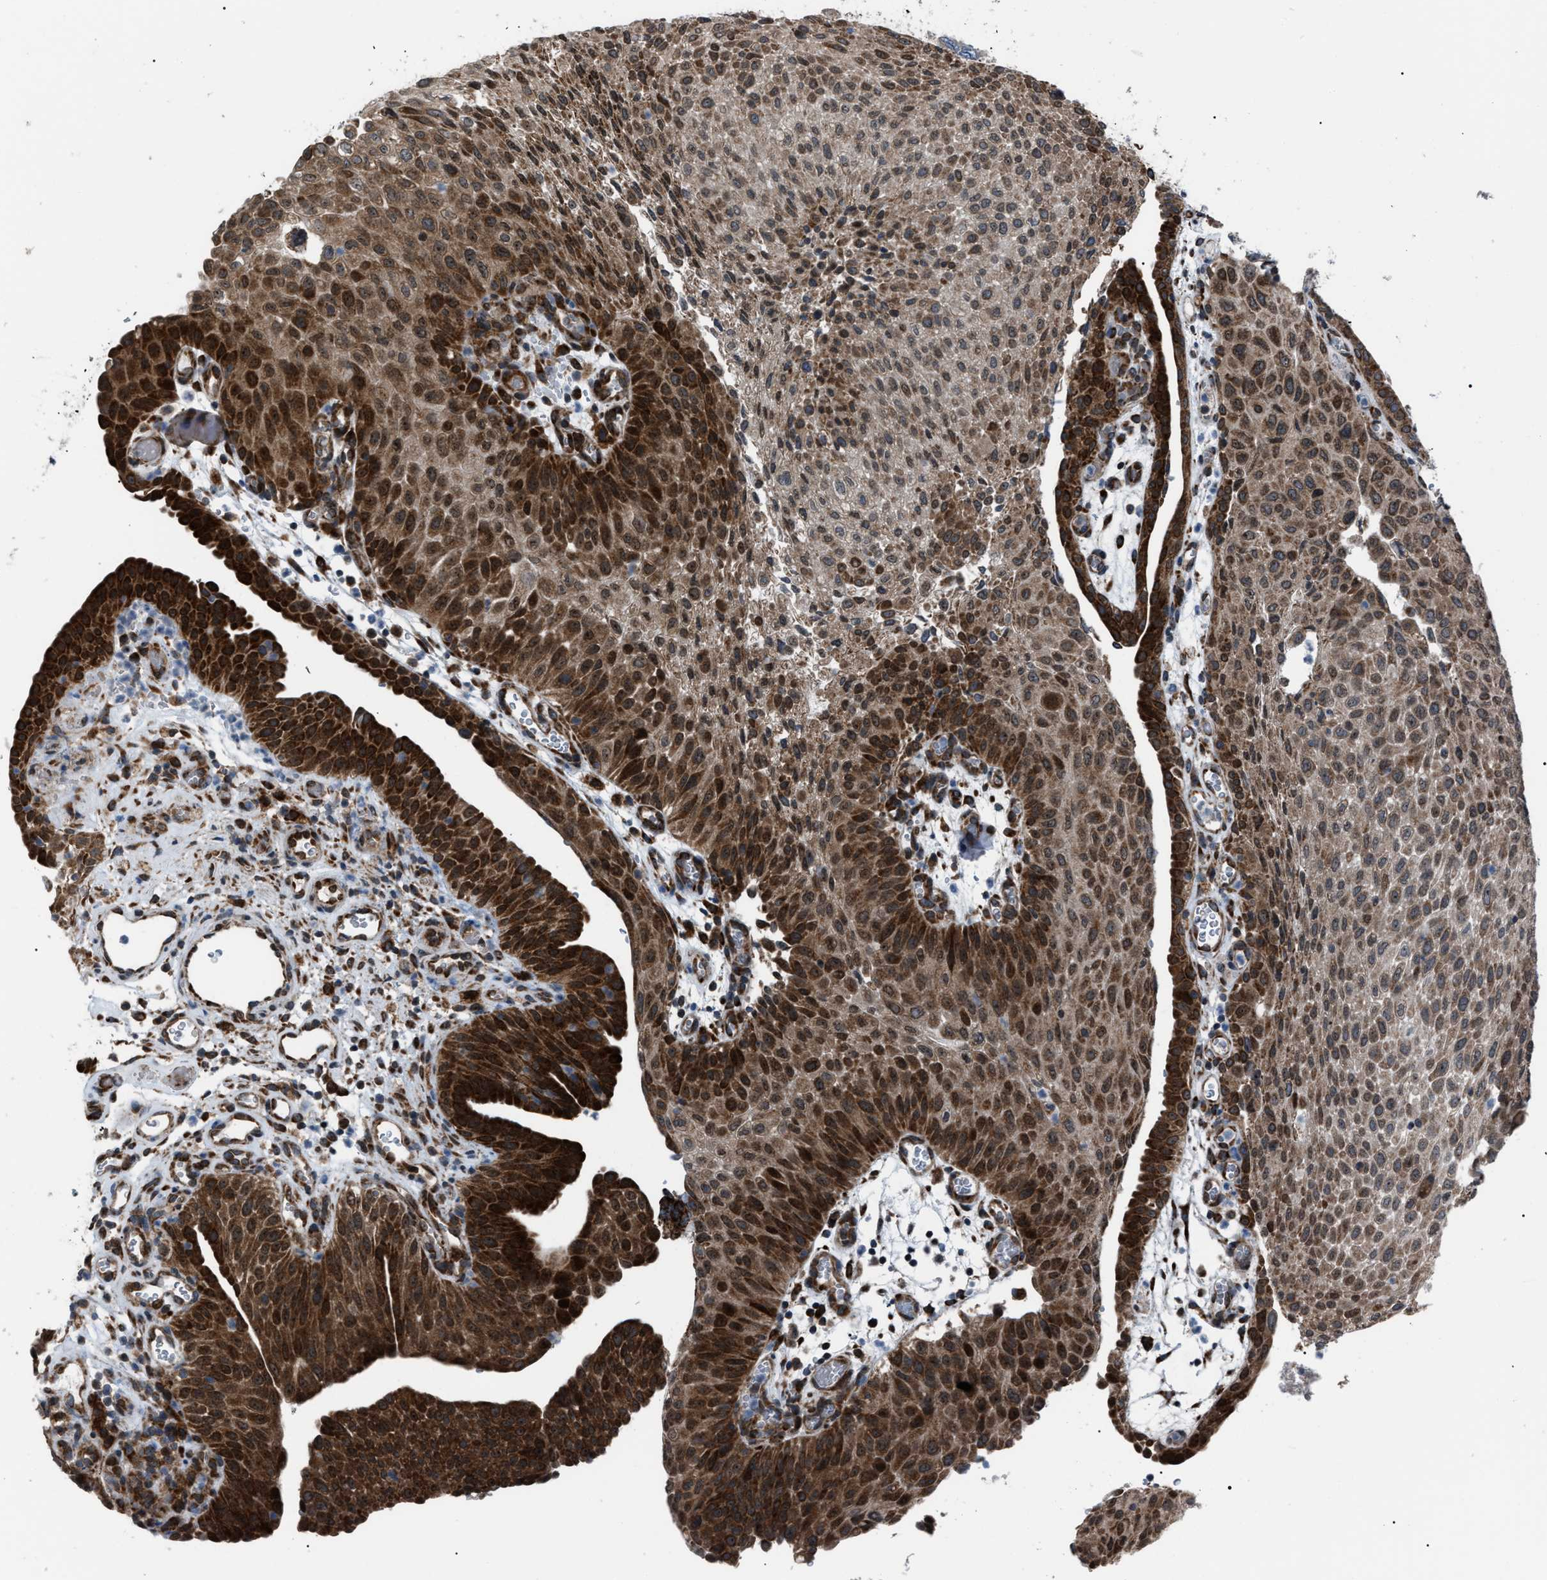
{"staining": {"intensity": "strong", "quantity": ">75%", "location": "cytoplasmic/membranous"}, "tissue": "urothelial cancer", "cell_type": "Tumor cells", "image_type": "cancer", "snomed": [{"axis": "morphology", "description": "Urothelial carcinoma, Low grade"}, {"axis": "morphology", "description": "Urothelial carcinoma, High grade"}, {"axis": "topography", "description": "Urinary bladder"}], "caption": "An IHC histopathology image of tumor tissue is shown. Protein staining in brown labels strong cytoplasmic/membranous positivity in low-grade urothelial carcinoma within tumor cells.", "gene": "AGO2", "patient": {"sex": "male", "age": 35}}